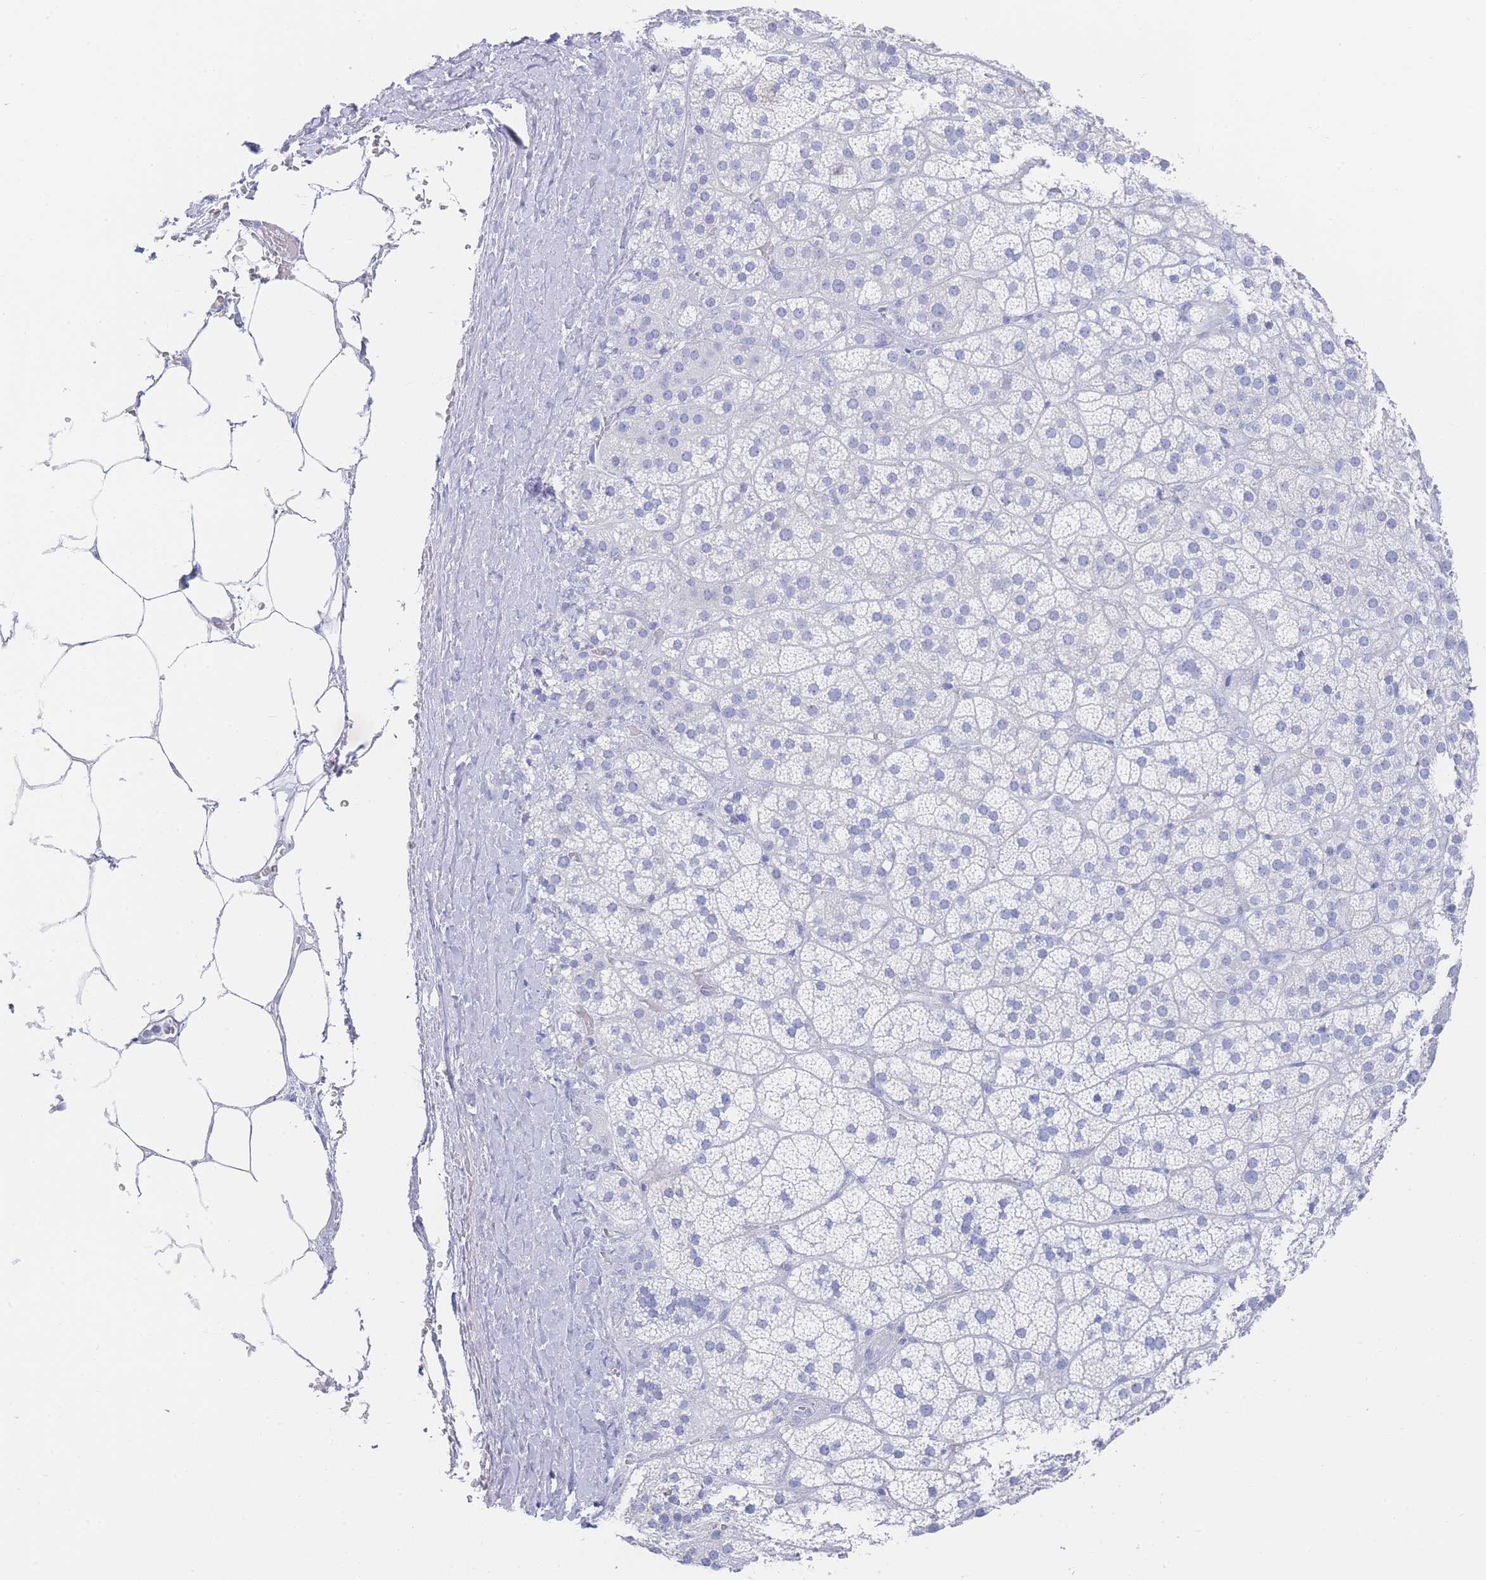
{"staining": {"intensity": "negative", "quantity": "none", "location": "none"}, "tissue": "adrenal gland", "cell_type": "Glandular cells", "image_type": "normal", "snomed": [{"axis": "morphology", "description": "Normal tissue, NOS"}, {"axis": "topography", "description": "Adrenal gland"}], "caption": "High power microscopy image of an IHC histopathology image of benign adrenal gland, revealing no significant positivity in glandular cells.", "gene": "LRRC37A2", "patient": {"sex": "female", "age": 70}}